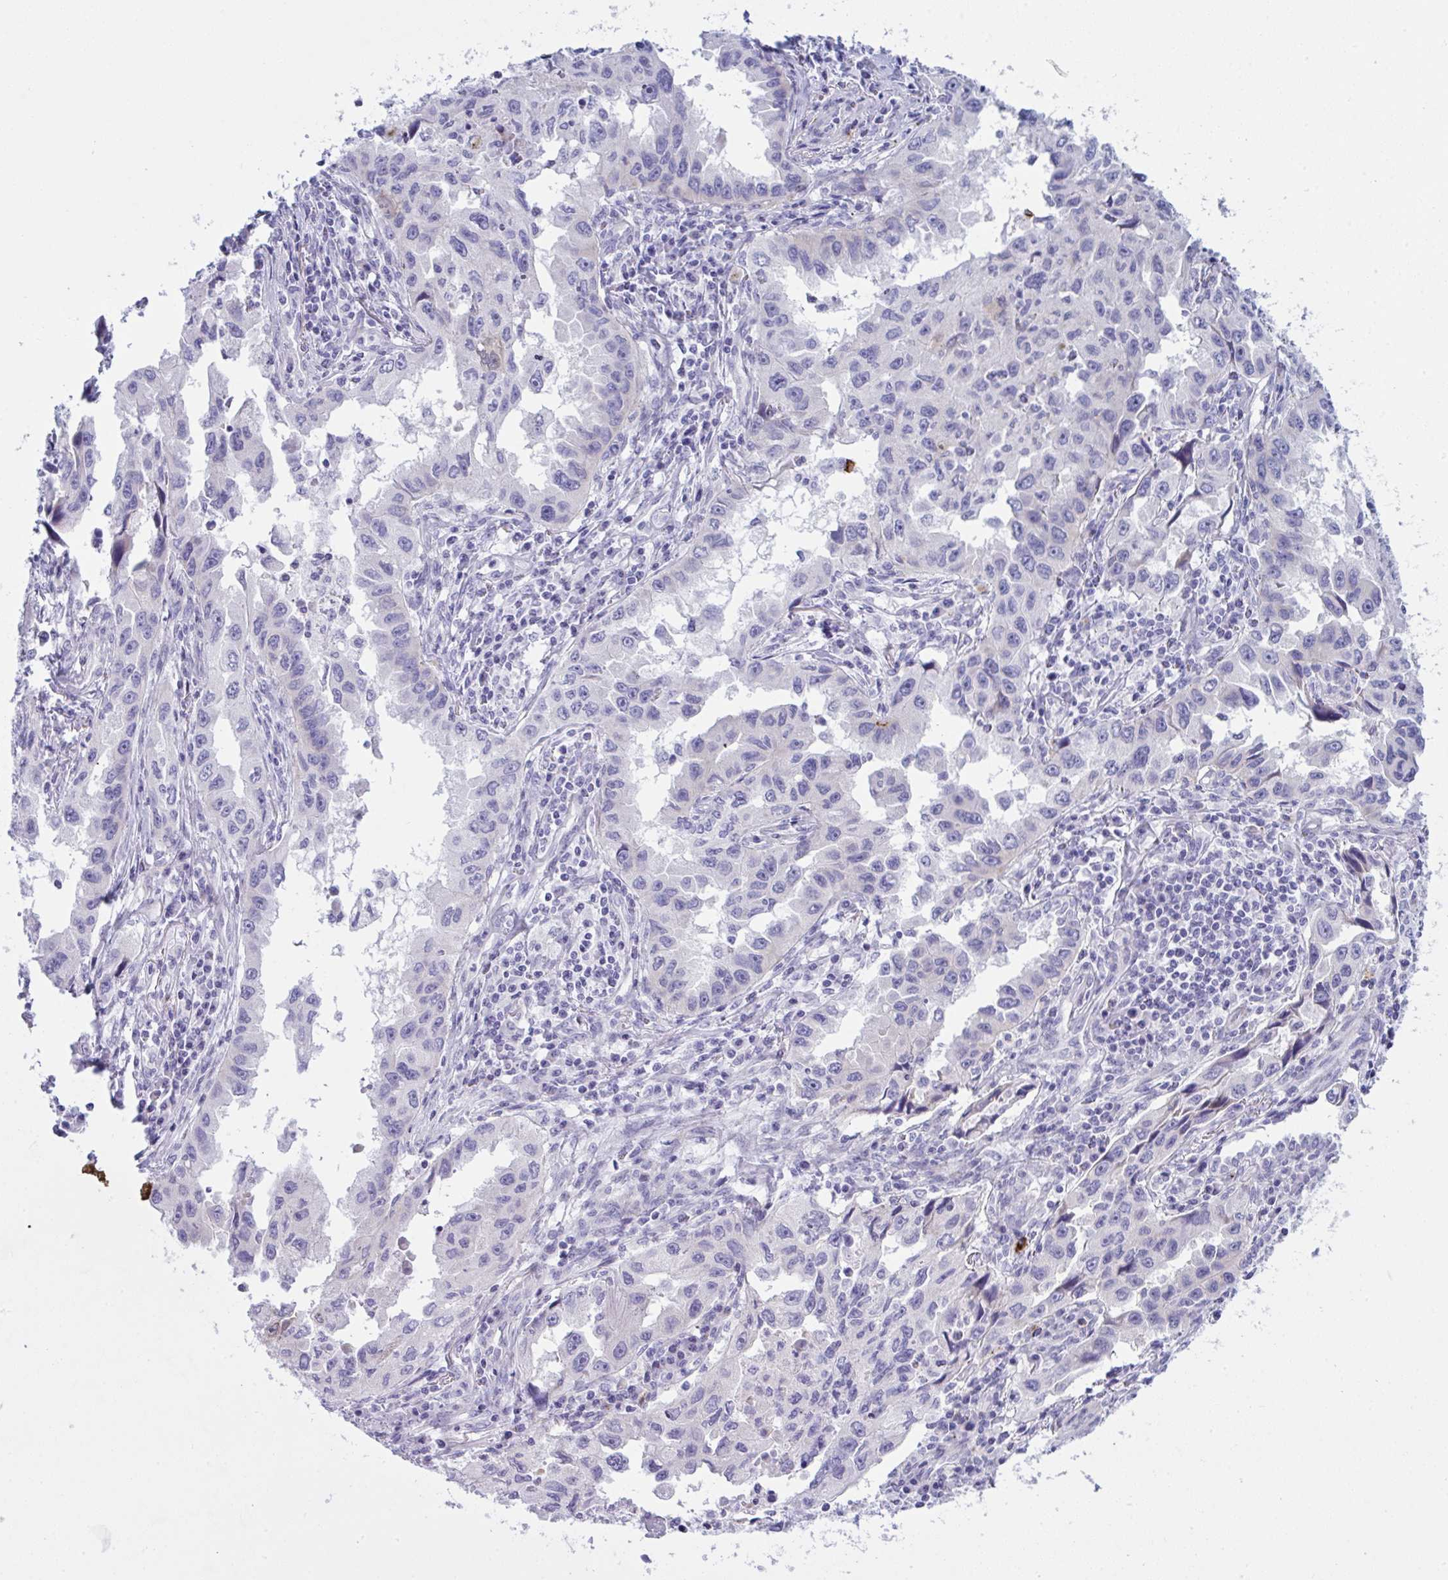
{"staining": {"intensity": "negative", "quantity": "none", "location": "none"}, "tissue": "lung cancer", "cell_type": "Tumor cells", "image_type": "cancer", "snomed": [{"axis": "morphology", "description": "Adenocarcinoma, NOS"}, {"axis": "topography", "description": "Lung"}], "caption": "Human lung cancer (adenocarcinoma) stained for a protein using immunohistochemistry exhibits no expression in tumor cells.", "gene": "ZNF684", "patient": {"sex": "female", "age": 73}}